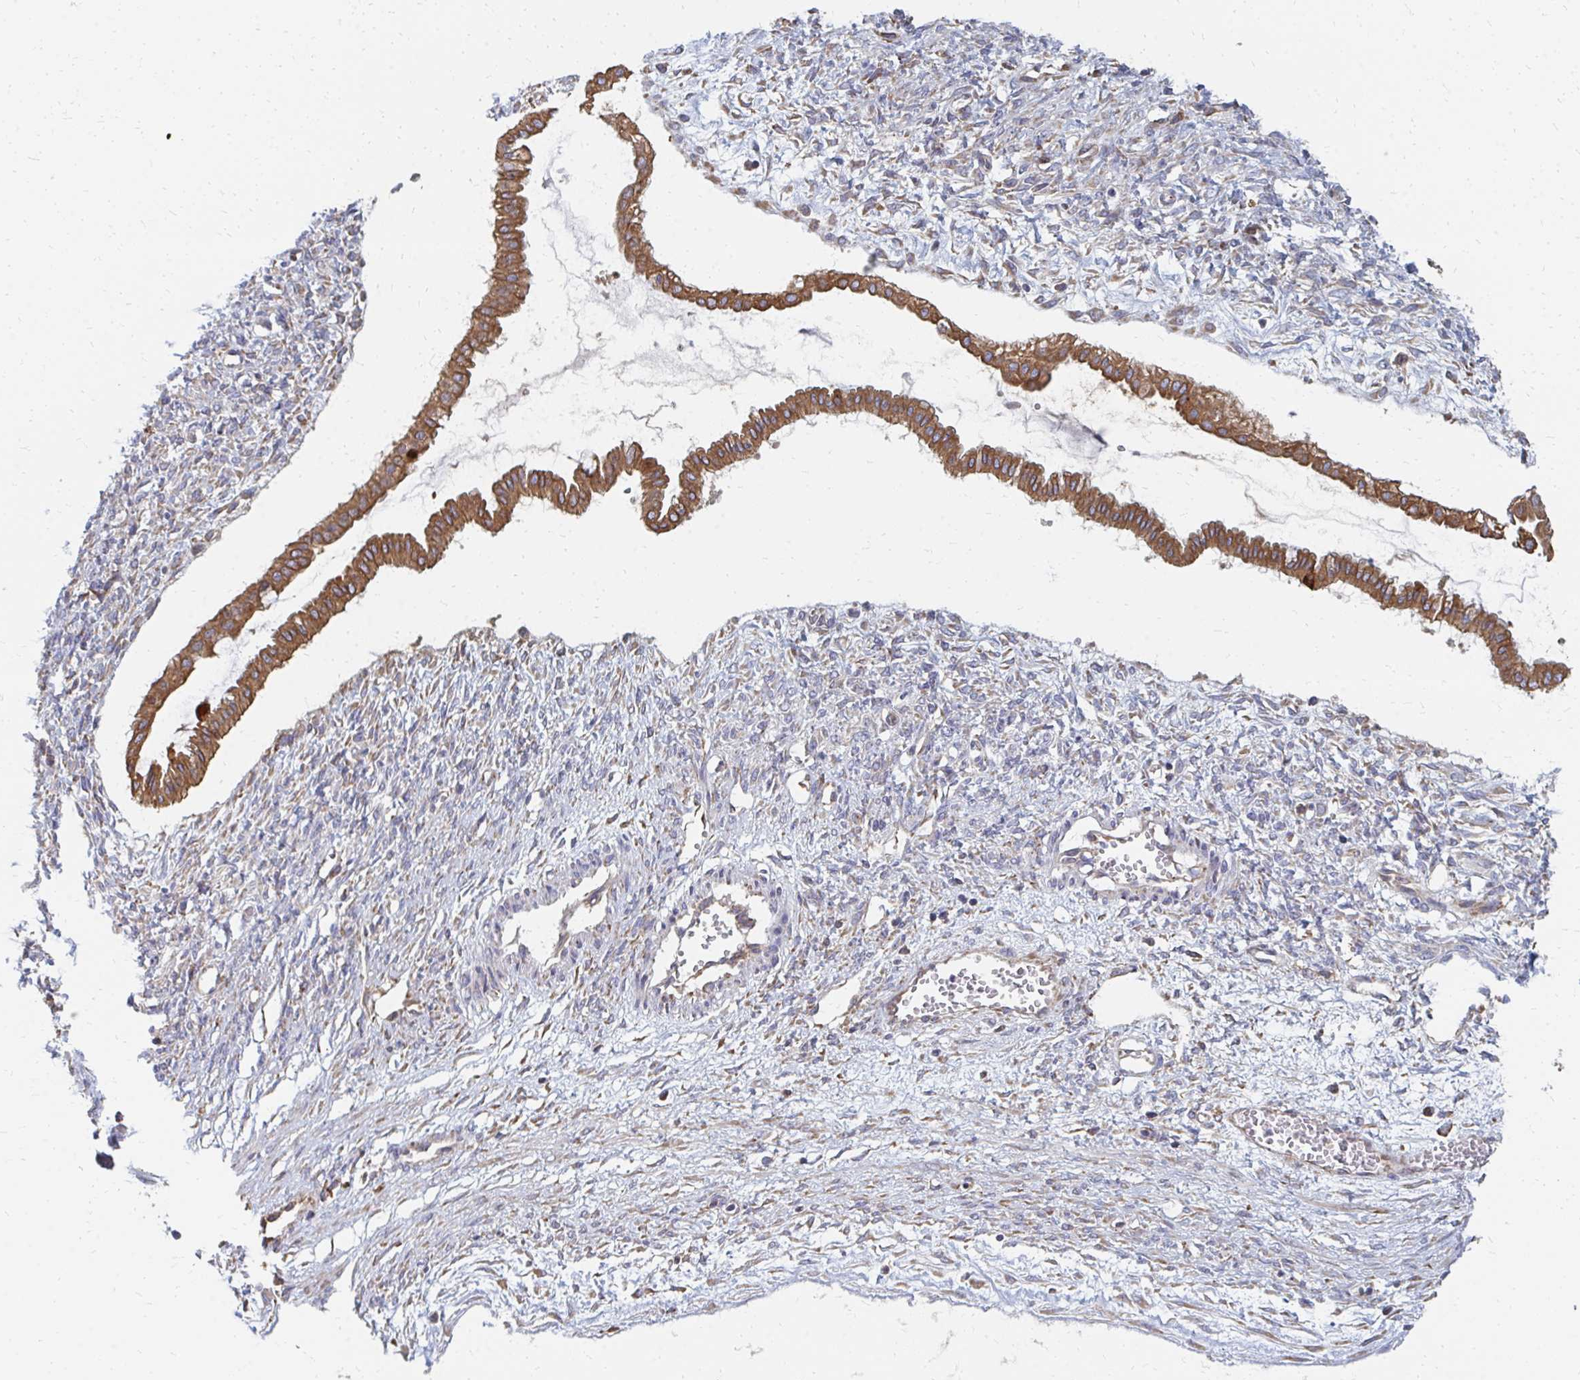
{"staining": {"intensity": "strong", "quantity": ">75%", "location": "cytoplasmic/membranous"}, "tissue": "ovarian cancer", "cell_type": "Tumor cells", "image_type": "cancer", "snomed": [{"axis": "morphology", "description": "Cystadenocarcinoma, mucinous, NOS"}, {"axis": "topography", "description": "Ovary"}], "caption": "Tumor cells show high levels of strong cytoplasmic/membranous expression in approximately >75% of cells in human mucinous cystadenocarcinoma (ovarian).", "gene": "PPP1R13L", "patient": {"sex": "female", "age": 73}}